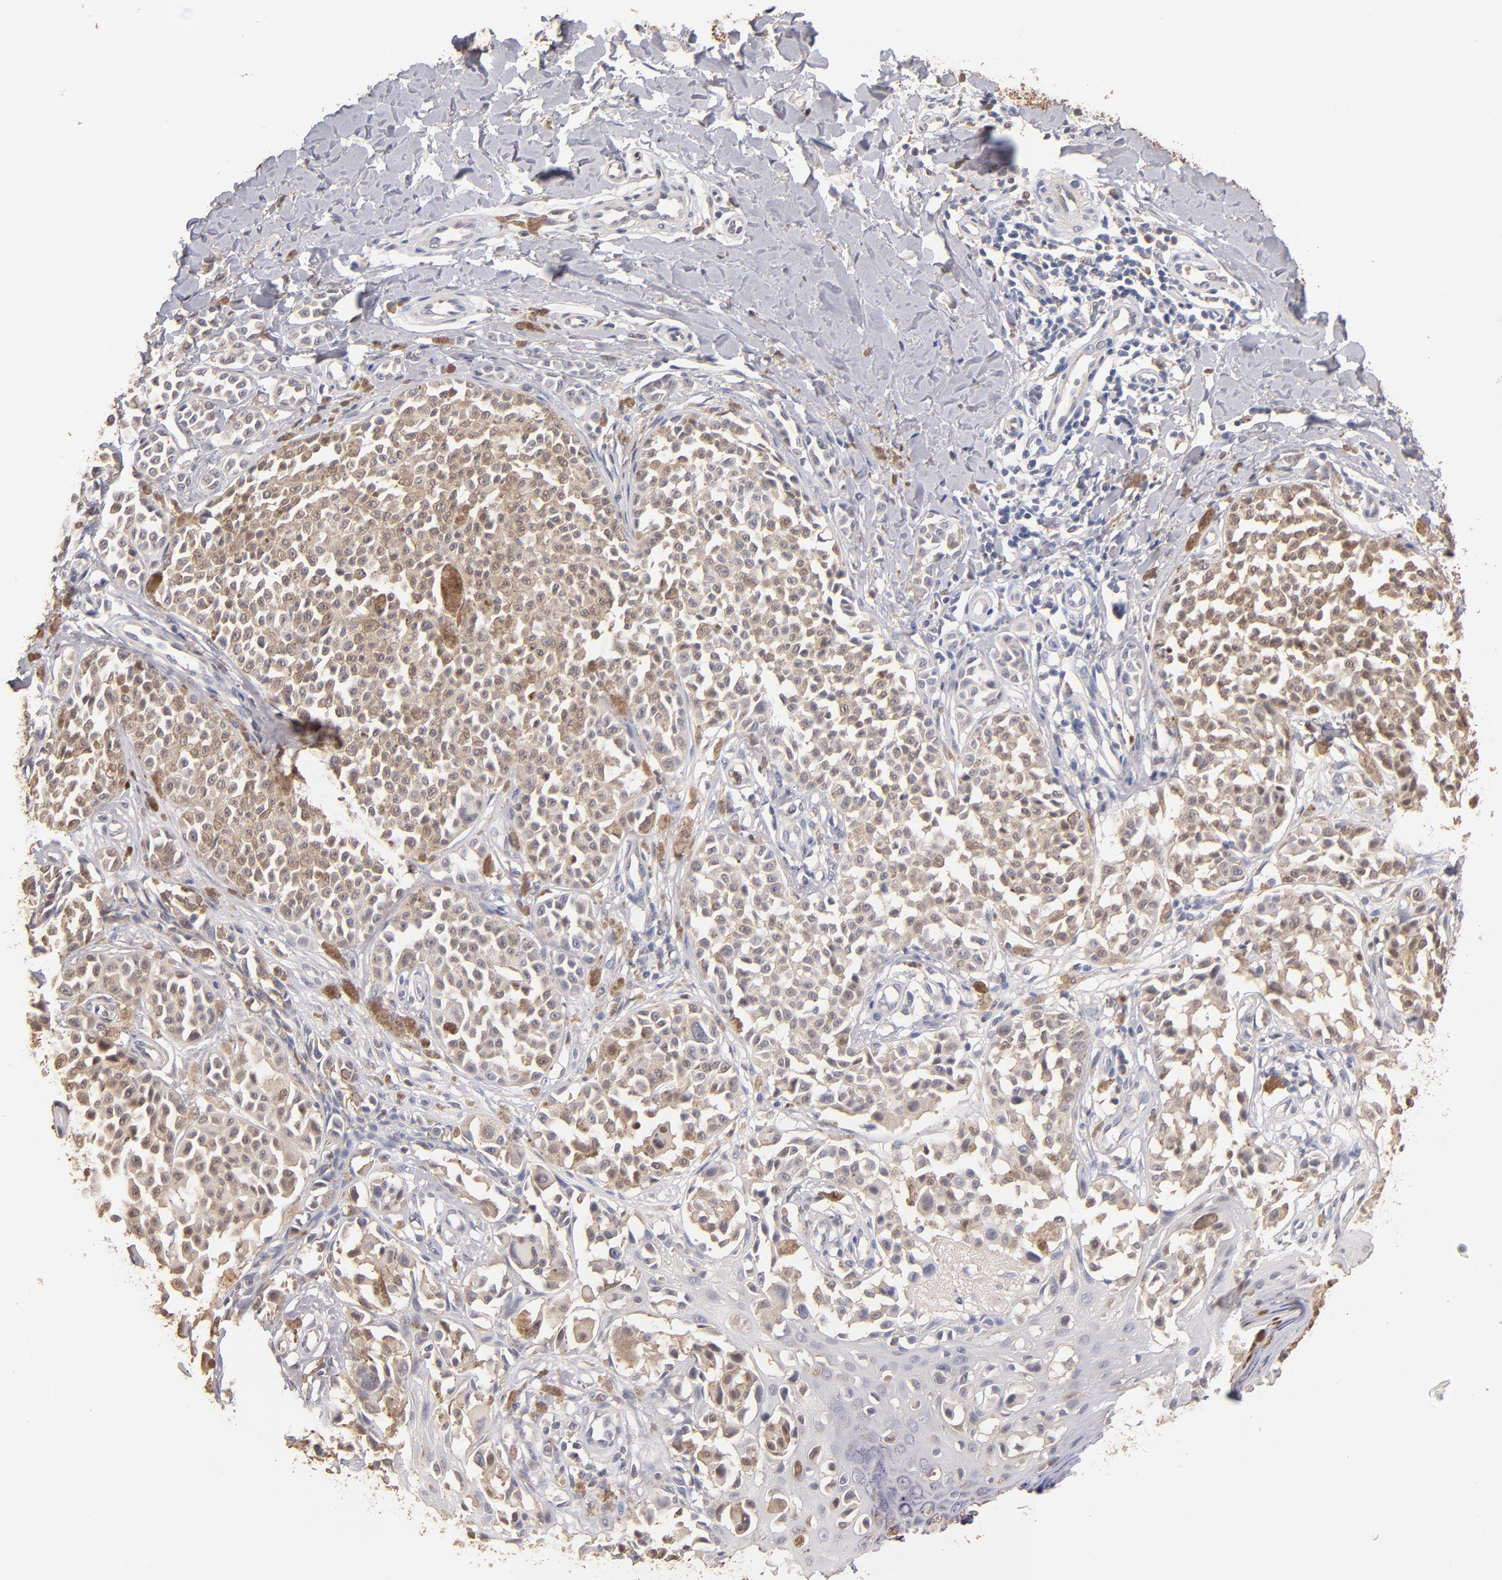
{"staining": {"intensity": "moderate", "quantity": "25%-75%", "location": "cytoplasmic/membranous,nuclear"}, "tissue": "melanoma", "cell_type": "Tumor cells", "image_type": "cancer", "snomed": [{"axis": "morphology", "description": "Malignant melanoma, NOS"}, {"axis": "topography", "description": "Skin"}], "caption": "Brown immunohistochemical staining in human melanoma displays moderate cytoplasmic/membranous and nuclear staining in approximately 25%-75% of tumor cells.", "gene": "RO60", "patient": {"sex": "female", "age": 38}}